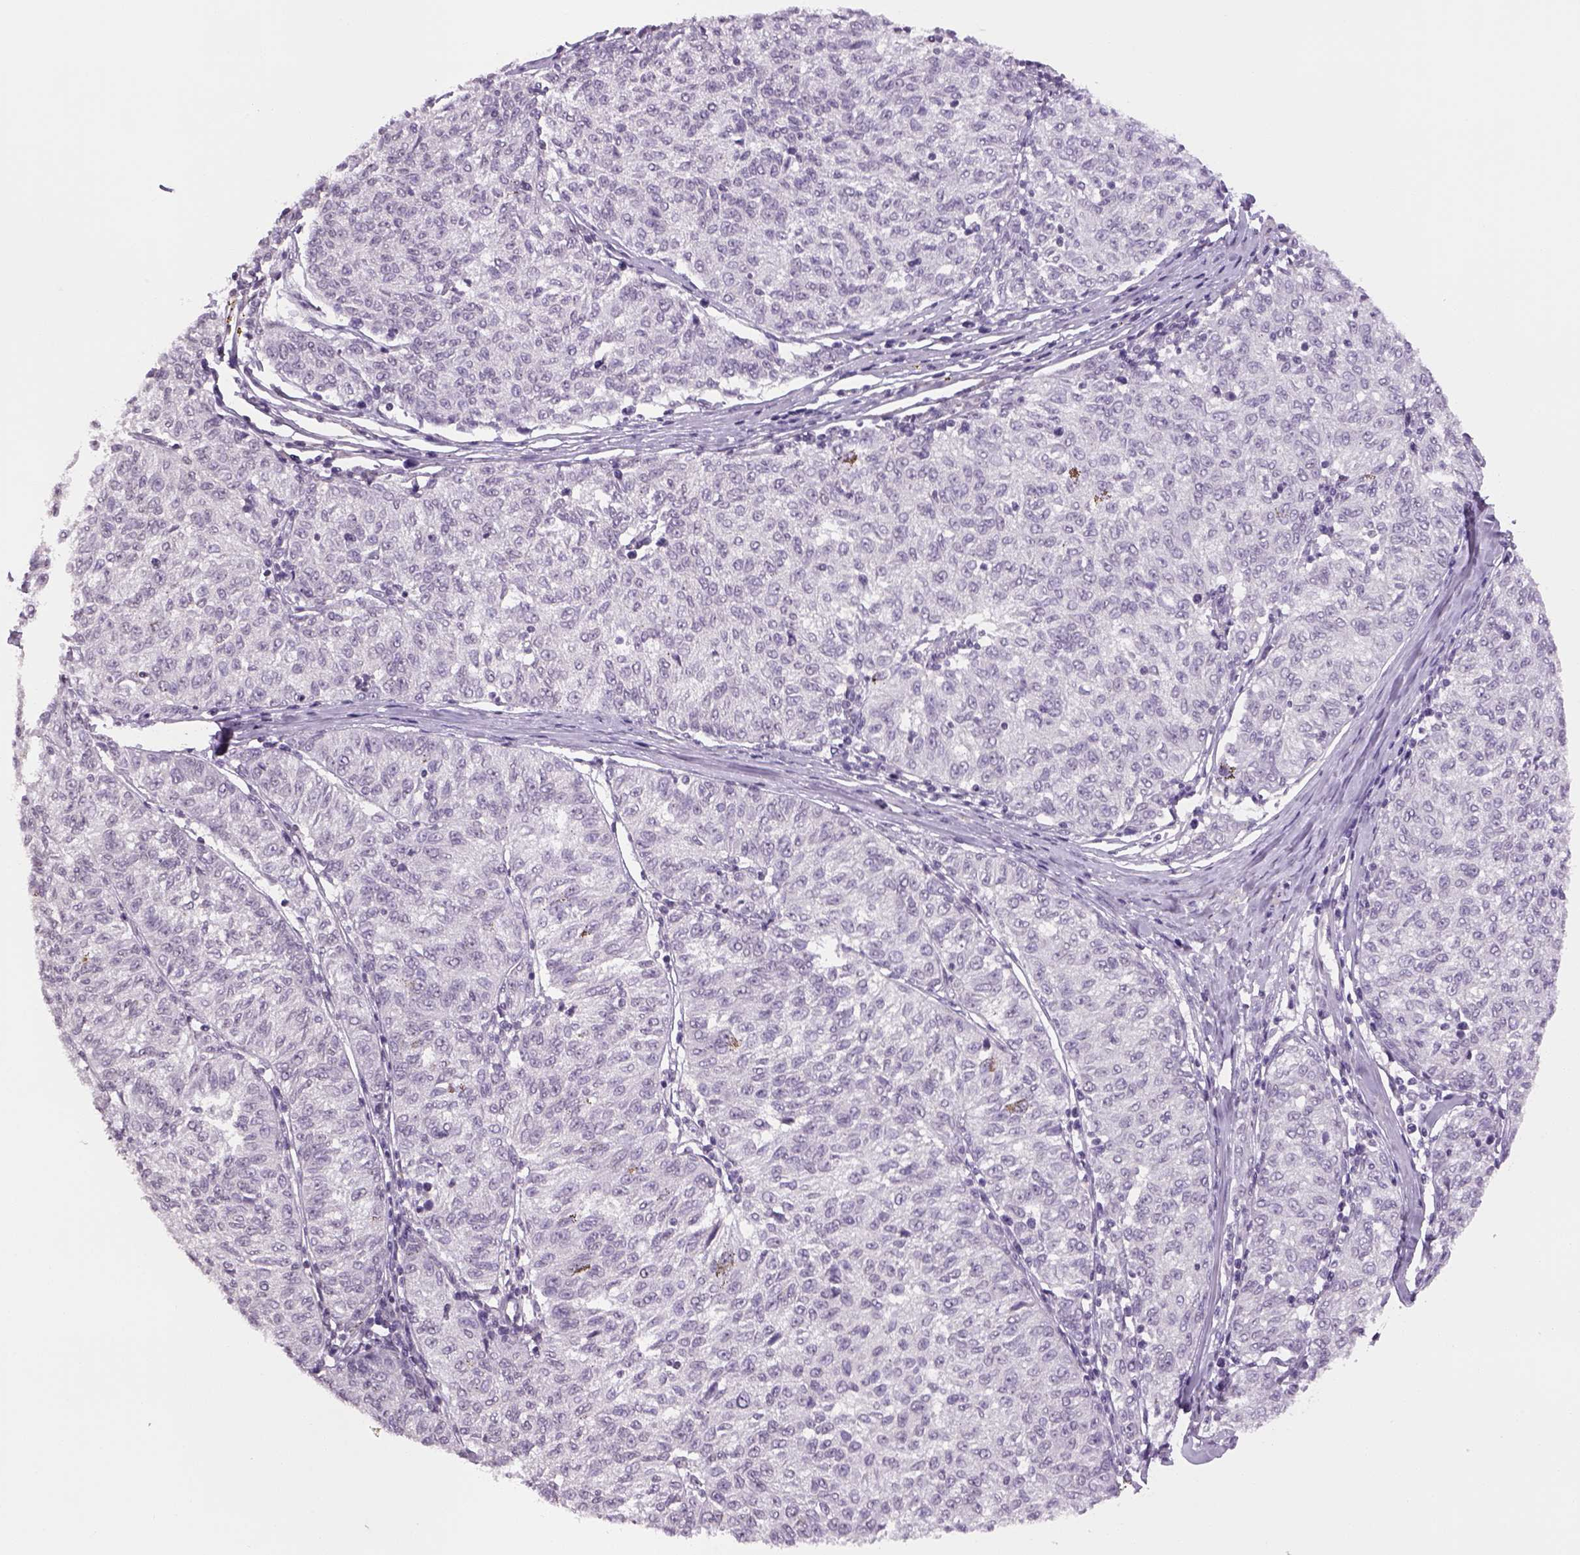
{"staining": {"intensity": "negative", "quantity": "none", "location": "none"}, "tissue": "melanoma", "cell_type": "Tumor cells", "image_type": "cancer", "snomed": [{"axis": "morphology", "description": "Malignant melanoma, NOS"}, {"axis": "topography", "description": "Skin"}], "caption": "An image of human malignant melanoma is negative for staining in tumor cells.", "gene": "PRRT1", "patient": {"sex": "female", "age": 72}}